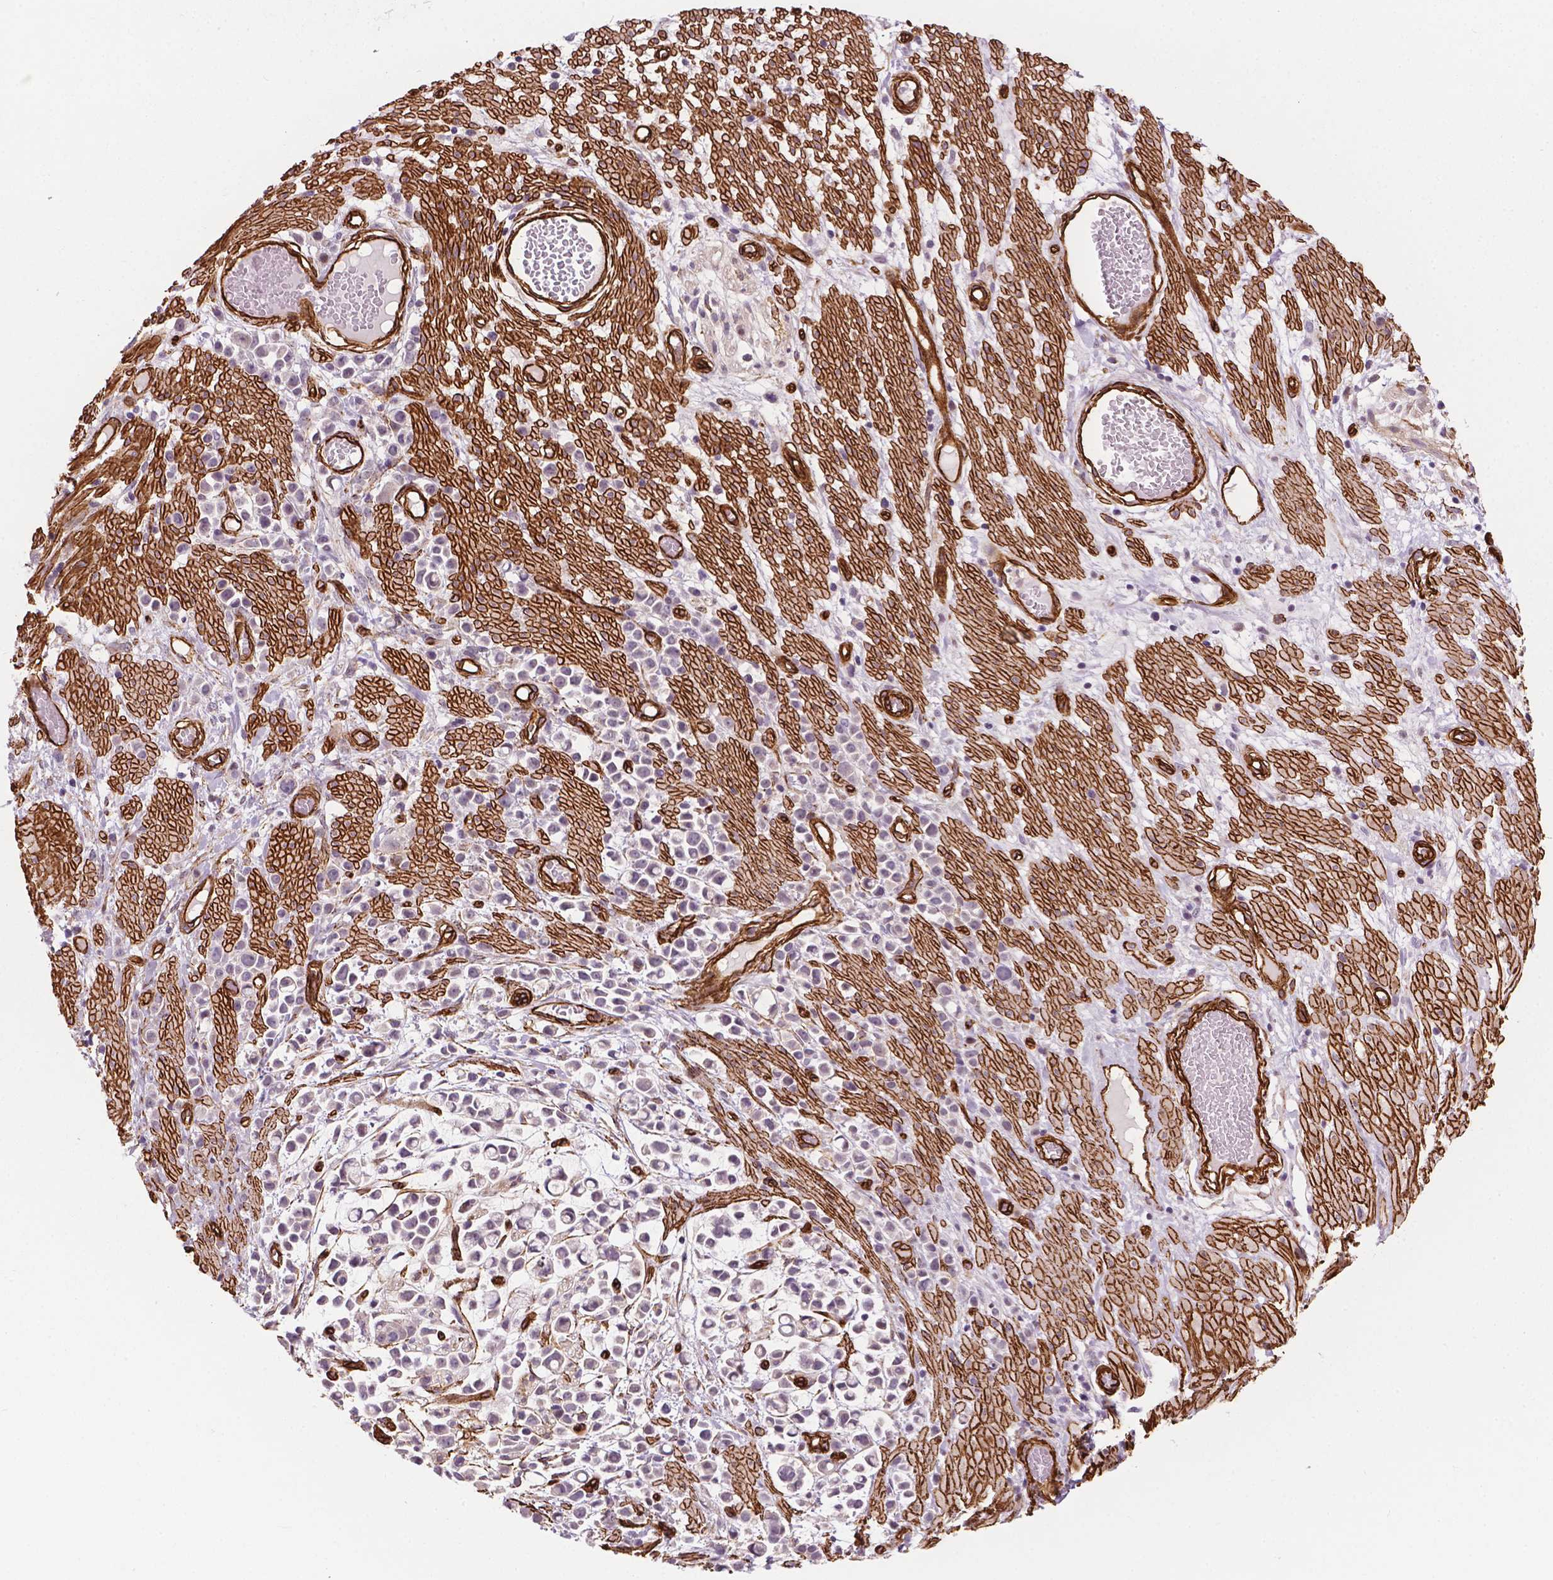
{"staining": {"intensity": "negative", "quantity": "none", "location": "none"}, "tissue": "stomach cancer", "cell_type": "Tumor cells", "image_type": "cancer", "snomed": [{"axis": "morphology", "description": "Adenocarcinoma, NOS"}, {"axis": "topography", "description": "Stomach"}], "caption": "The photomicrograph exhibits no staining of tumor cells in stomach cancer. (DAB immunohistochemistry with hematoxylin counter stain).", "gene": "EGFL8", "patient": {"sex": "male", "age": 82}}